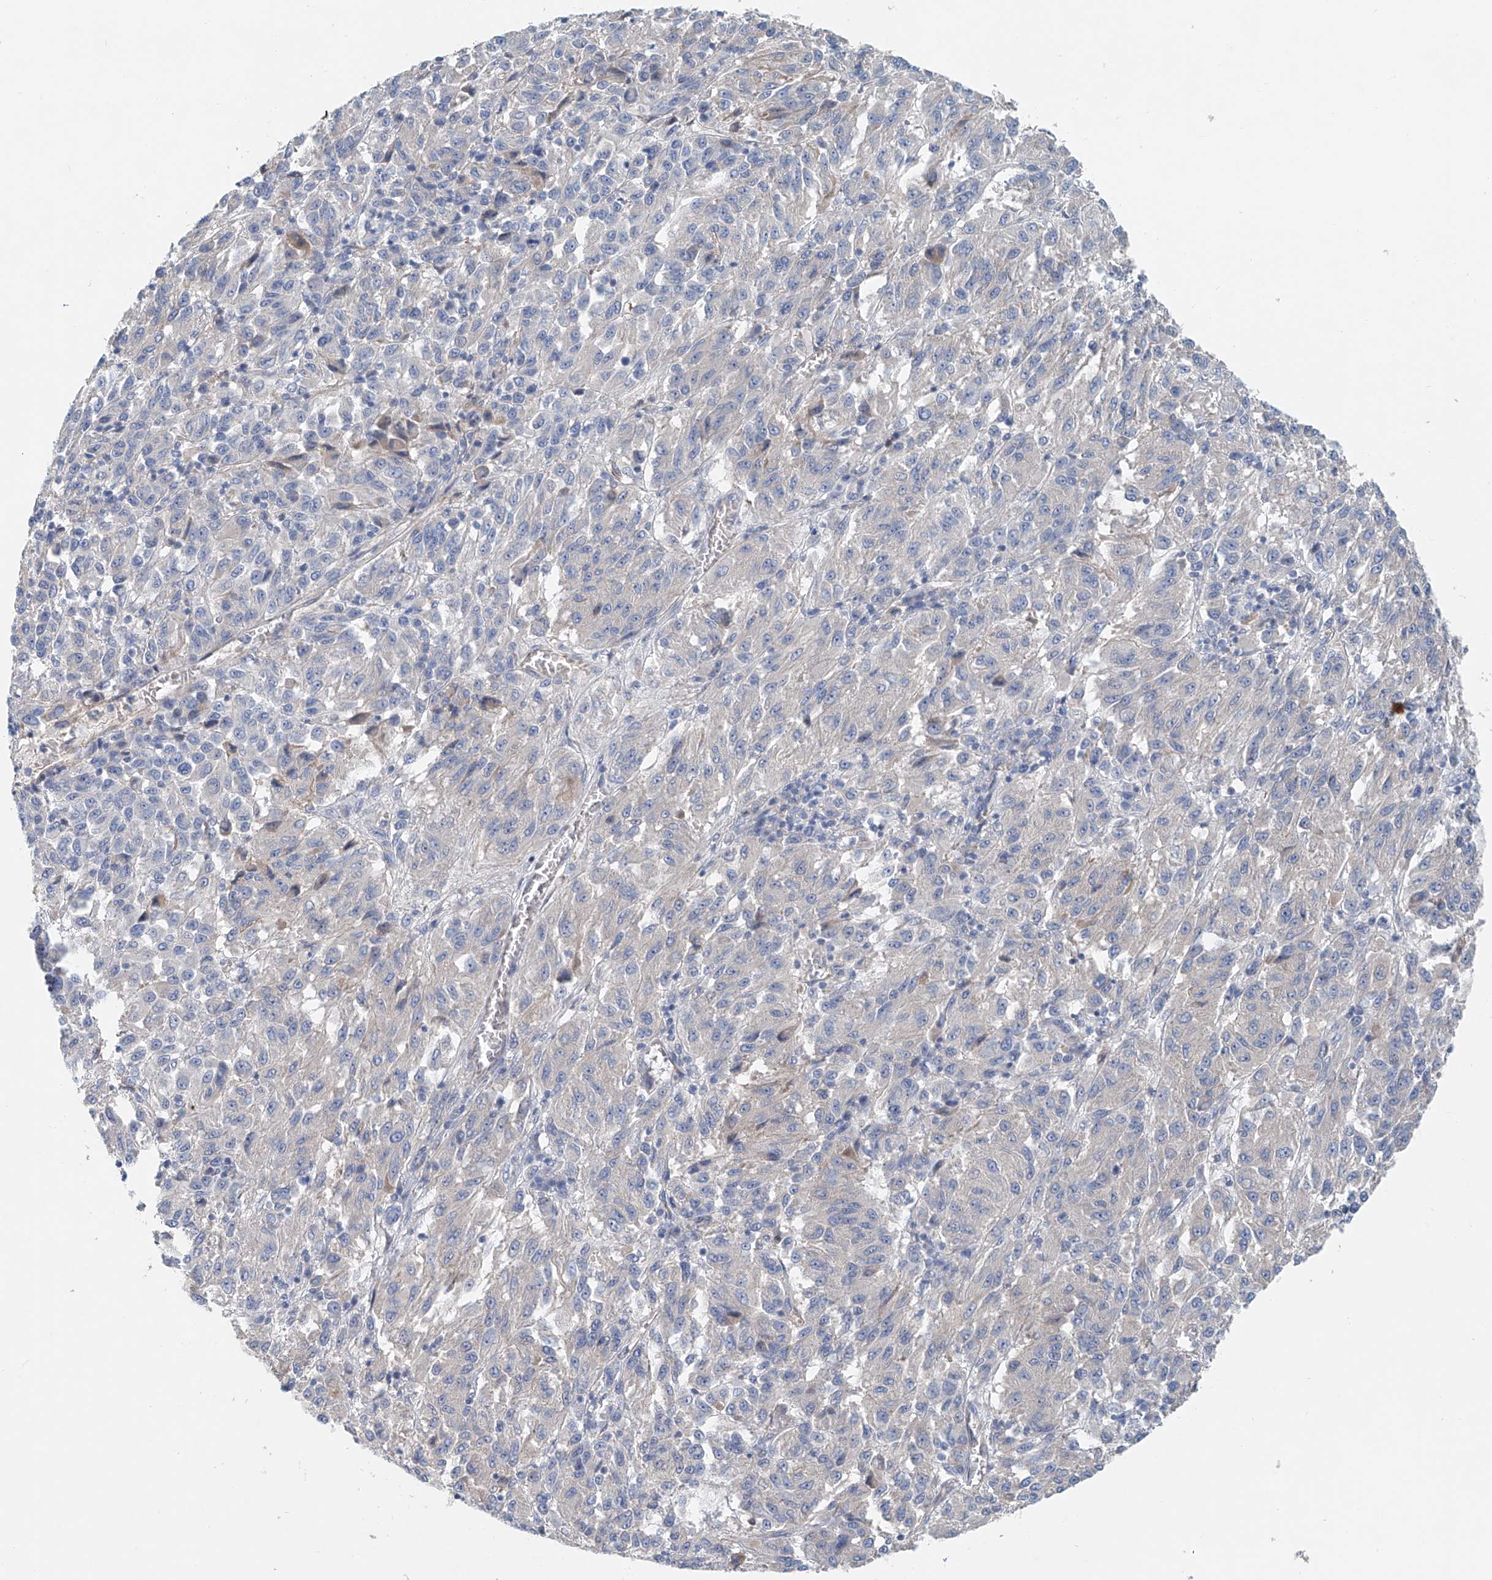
{"staining": {"intensity": "negative", "quantity": "none", "location": "none"}, "tissue": "melanoma", "cell_type": "Tumor cells", "image_type": "cancer", "snomed": [{"axis": "morphology", "description": "Malignant melanoma, Metastatic site"}, {"axis": "topography", "description": "Lung"}], "caption": "A micrograph of melanoma stained for a protein displays no brown staining in tumor cells.", "gene": "FRYL", "patient": {"sex": "male", "age": 64}}